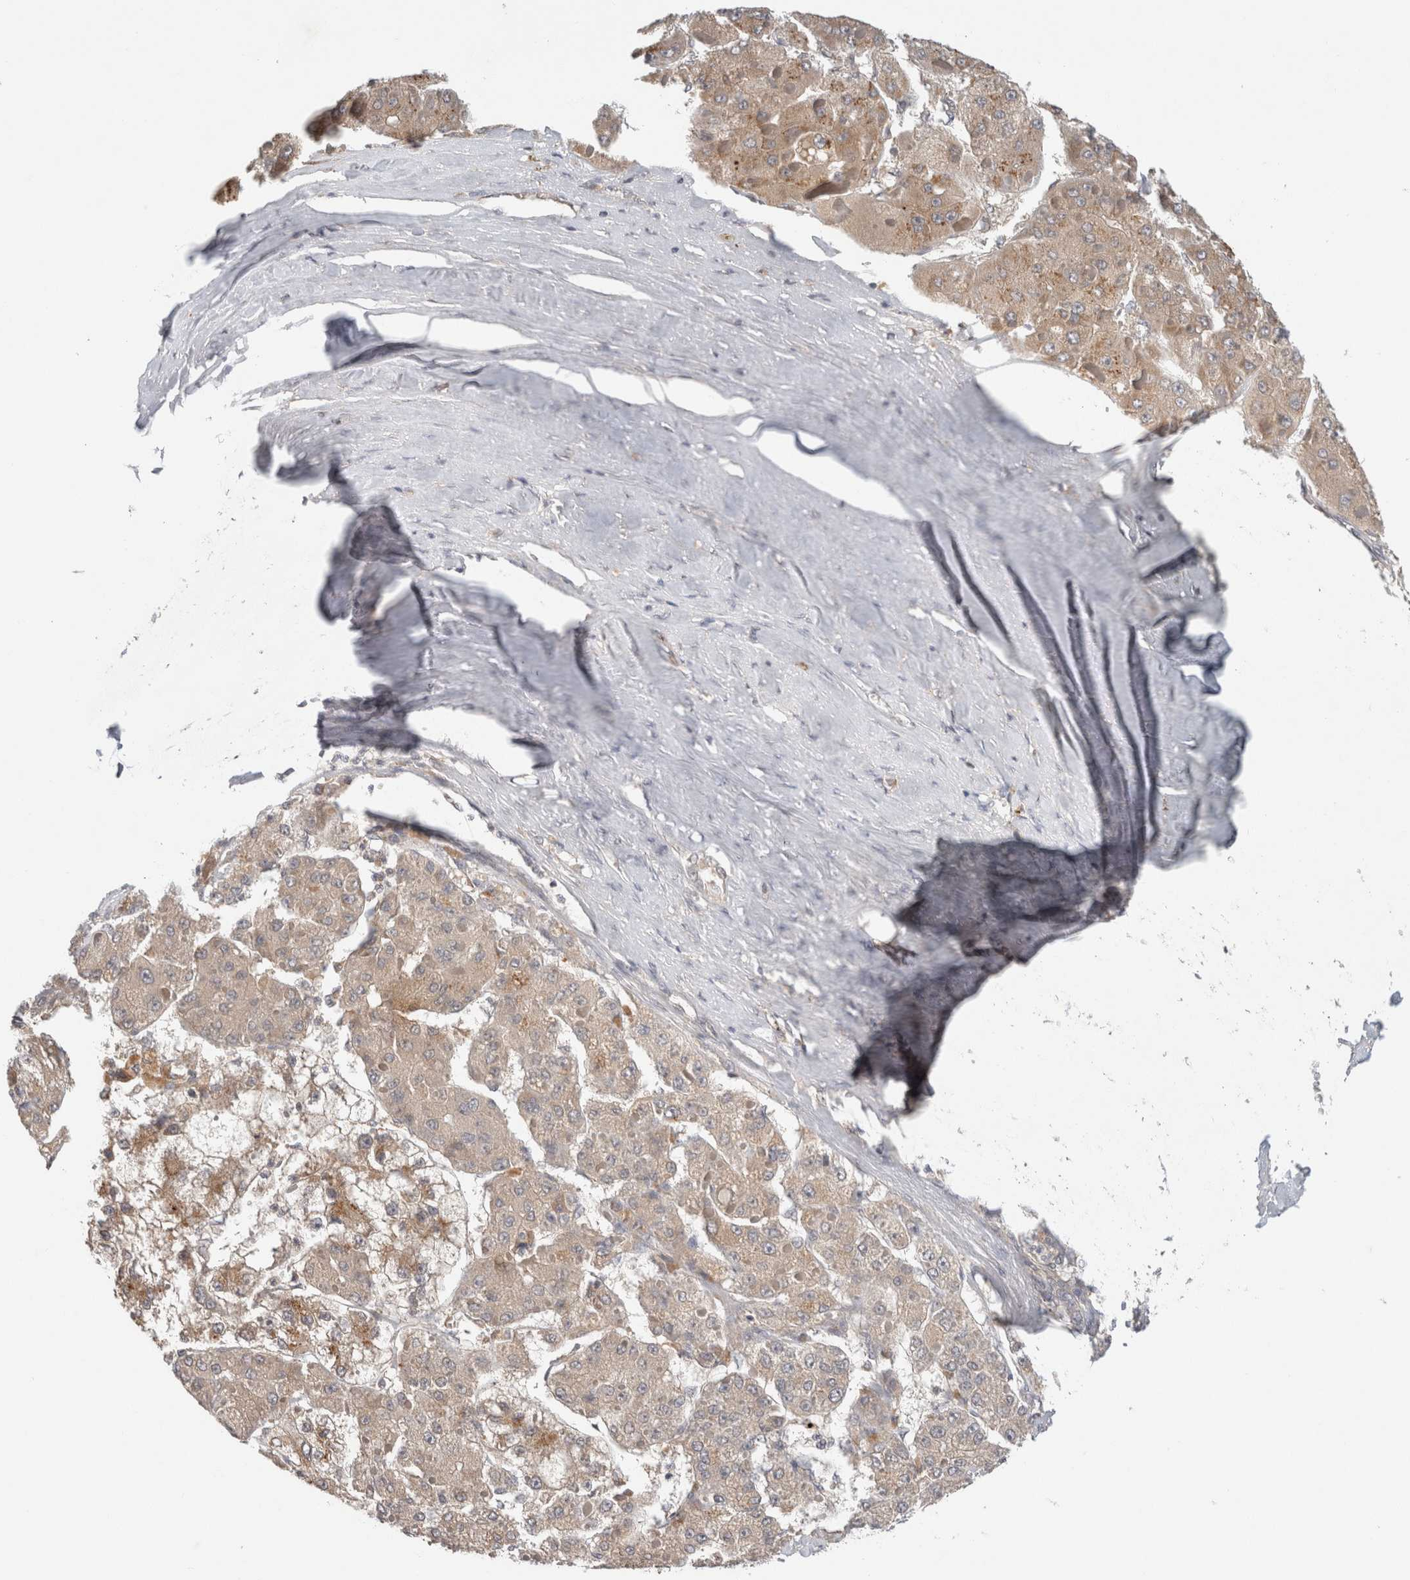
{"staining": {"intensity": "weak", "quantity": ">75%", "location": "cytoplasmic/membranous"}, "tissue": "liver cancer", "cell_type": "Tumor cells", "image_type": "cancer", "snomed": [{"axis": "morphology", "description": "Carcinoma, Hepatocellular, NOS"}, {"axis": "topography", "description": "Liver"}], "caption": "Immunohistochemical staining of liver hepatocellular carcinoma exhibits weak cytoplasmic/membranous protein staining in about >75% of tumor cells. The staining is performed using DAB (3,3'-diaminobenzidine) brown chromogen to label protein expression. The nuclei are counter-stained blue using hematoxylin.", "gene": "SGK1", "patient": {"sex": "female", "age": 73}}